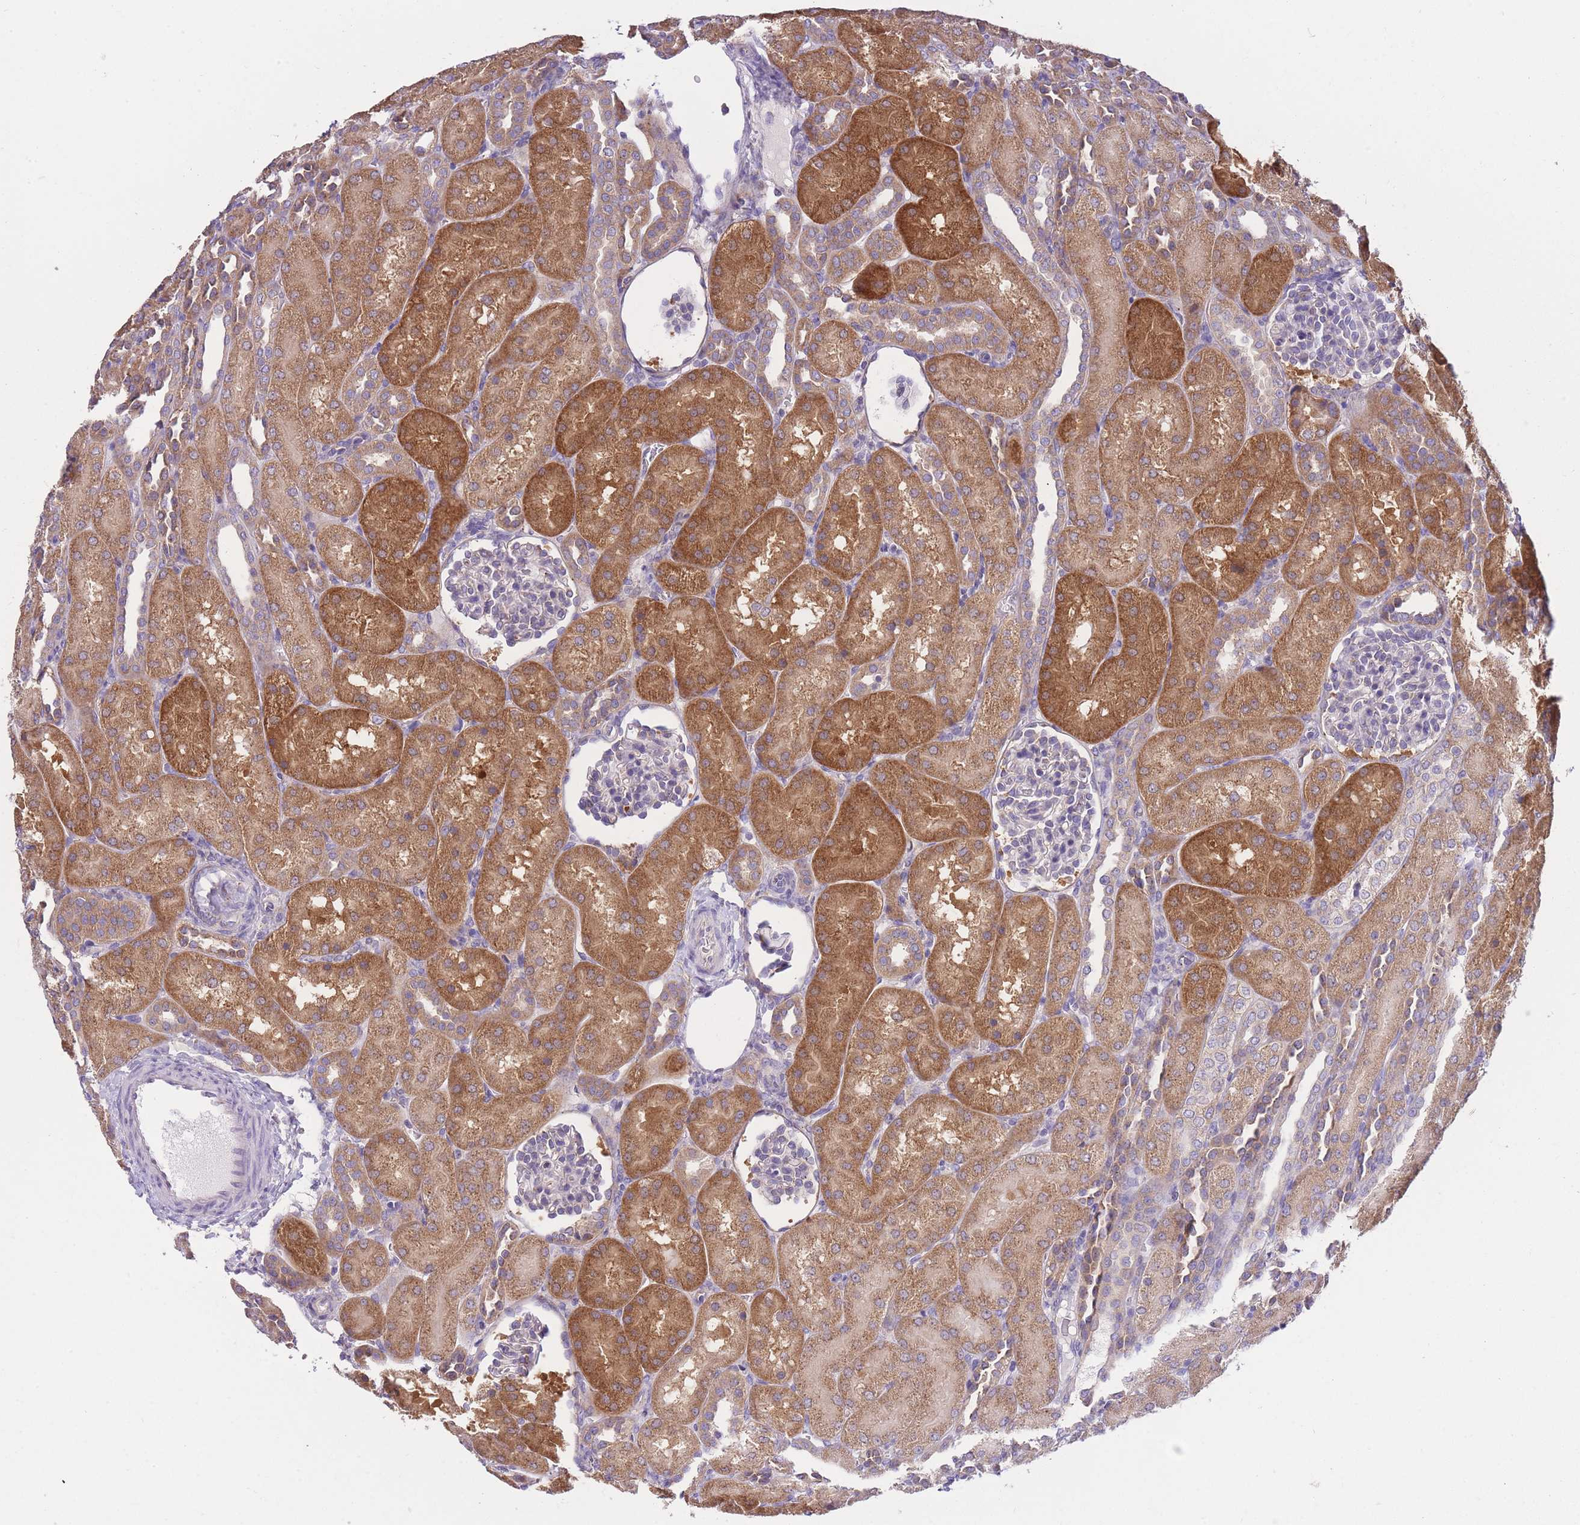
{"staining": {"intensity": "moderate", "quantity": "<25%", "location": "cytoplasmic/membranous"}, "tissue": "kidney", "cell_type": "Cells in glomeruli", "image_type": "normal", "snomed": [{"axis": "morphology", "description": "Normal tissue, NOS"}, {"axis": "topography", "description": "Kidney"}], "caption": "High-power microscopy captured an immunohistochemistry image of normal kidney, revealing moderate cytoplasmic/membranous staining in about <25% of cells in glomeruli. (DAB (3,3'-diaminobenzidine) IHC with brightfield microscopy, high magnification).", "gene": "COPG1", "patient": {"sex": "male", "age": 1}}